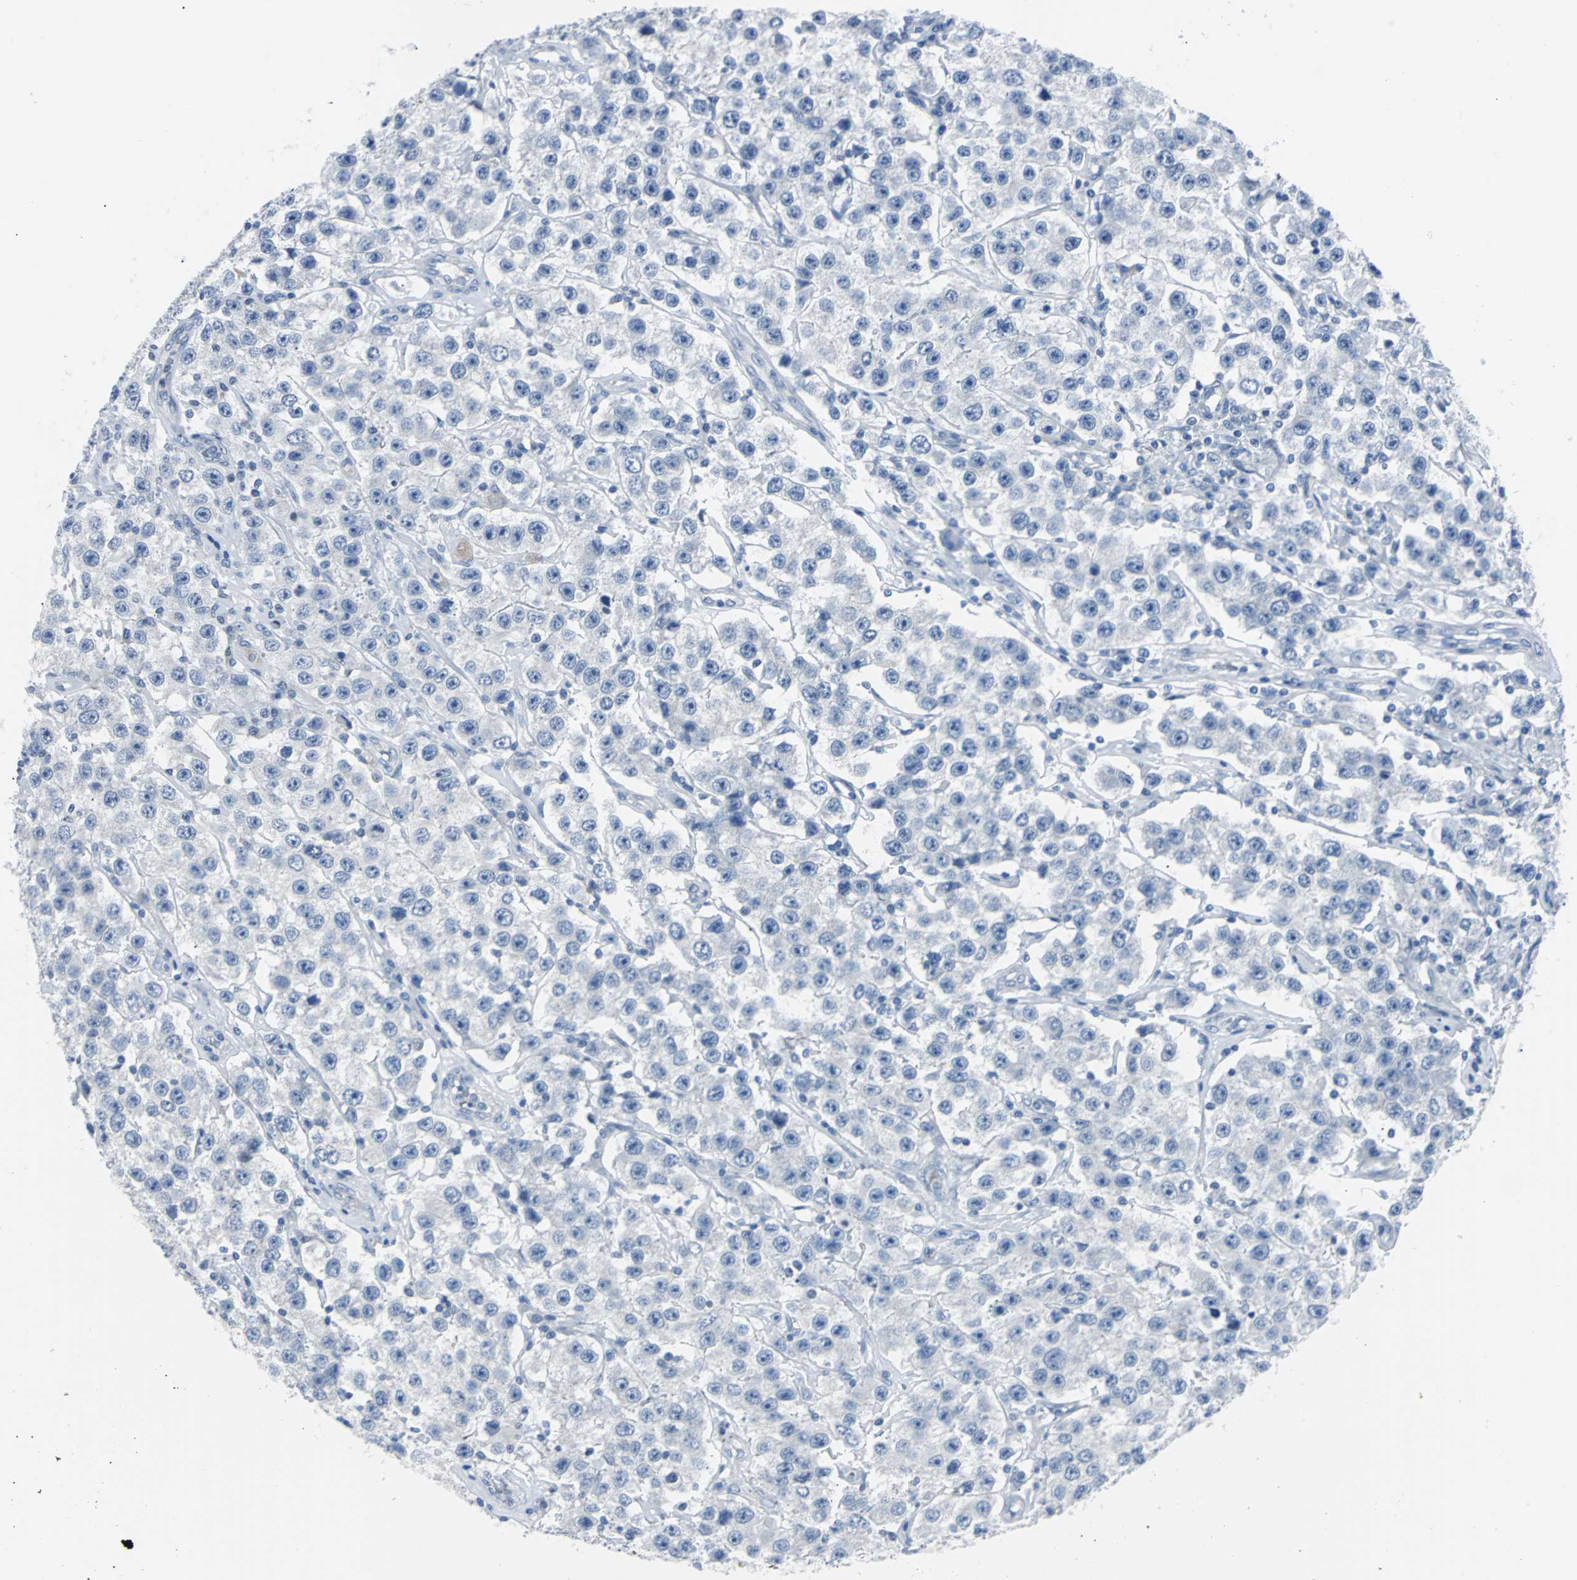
{"staining": {"intensity": "negative", "quantity": "none", "location": "none"}, "tissue": "testis cancer", "cell_type": "Tumor cells", "image_type": "cancer", "snomed": [{"axis": "morphology", "description": "Seminoma, NOS"}, {"axis": "topography", "description": "Testis"}], "caption": "This image is of testis cancer (seminoma) stained with immunohistochemistry (IHC) to label a protein in brown with the nuclei are counter-stained blue. There is no staining in tumor cells.", "gene": "RASA1", "patient": {"sex": "male", "age": 52}}